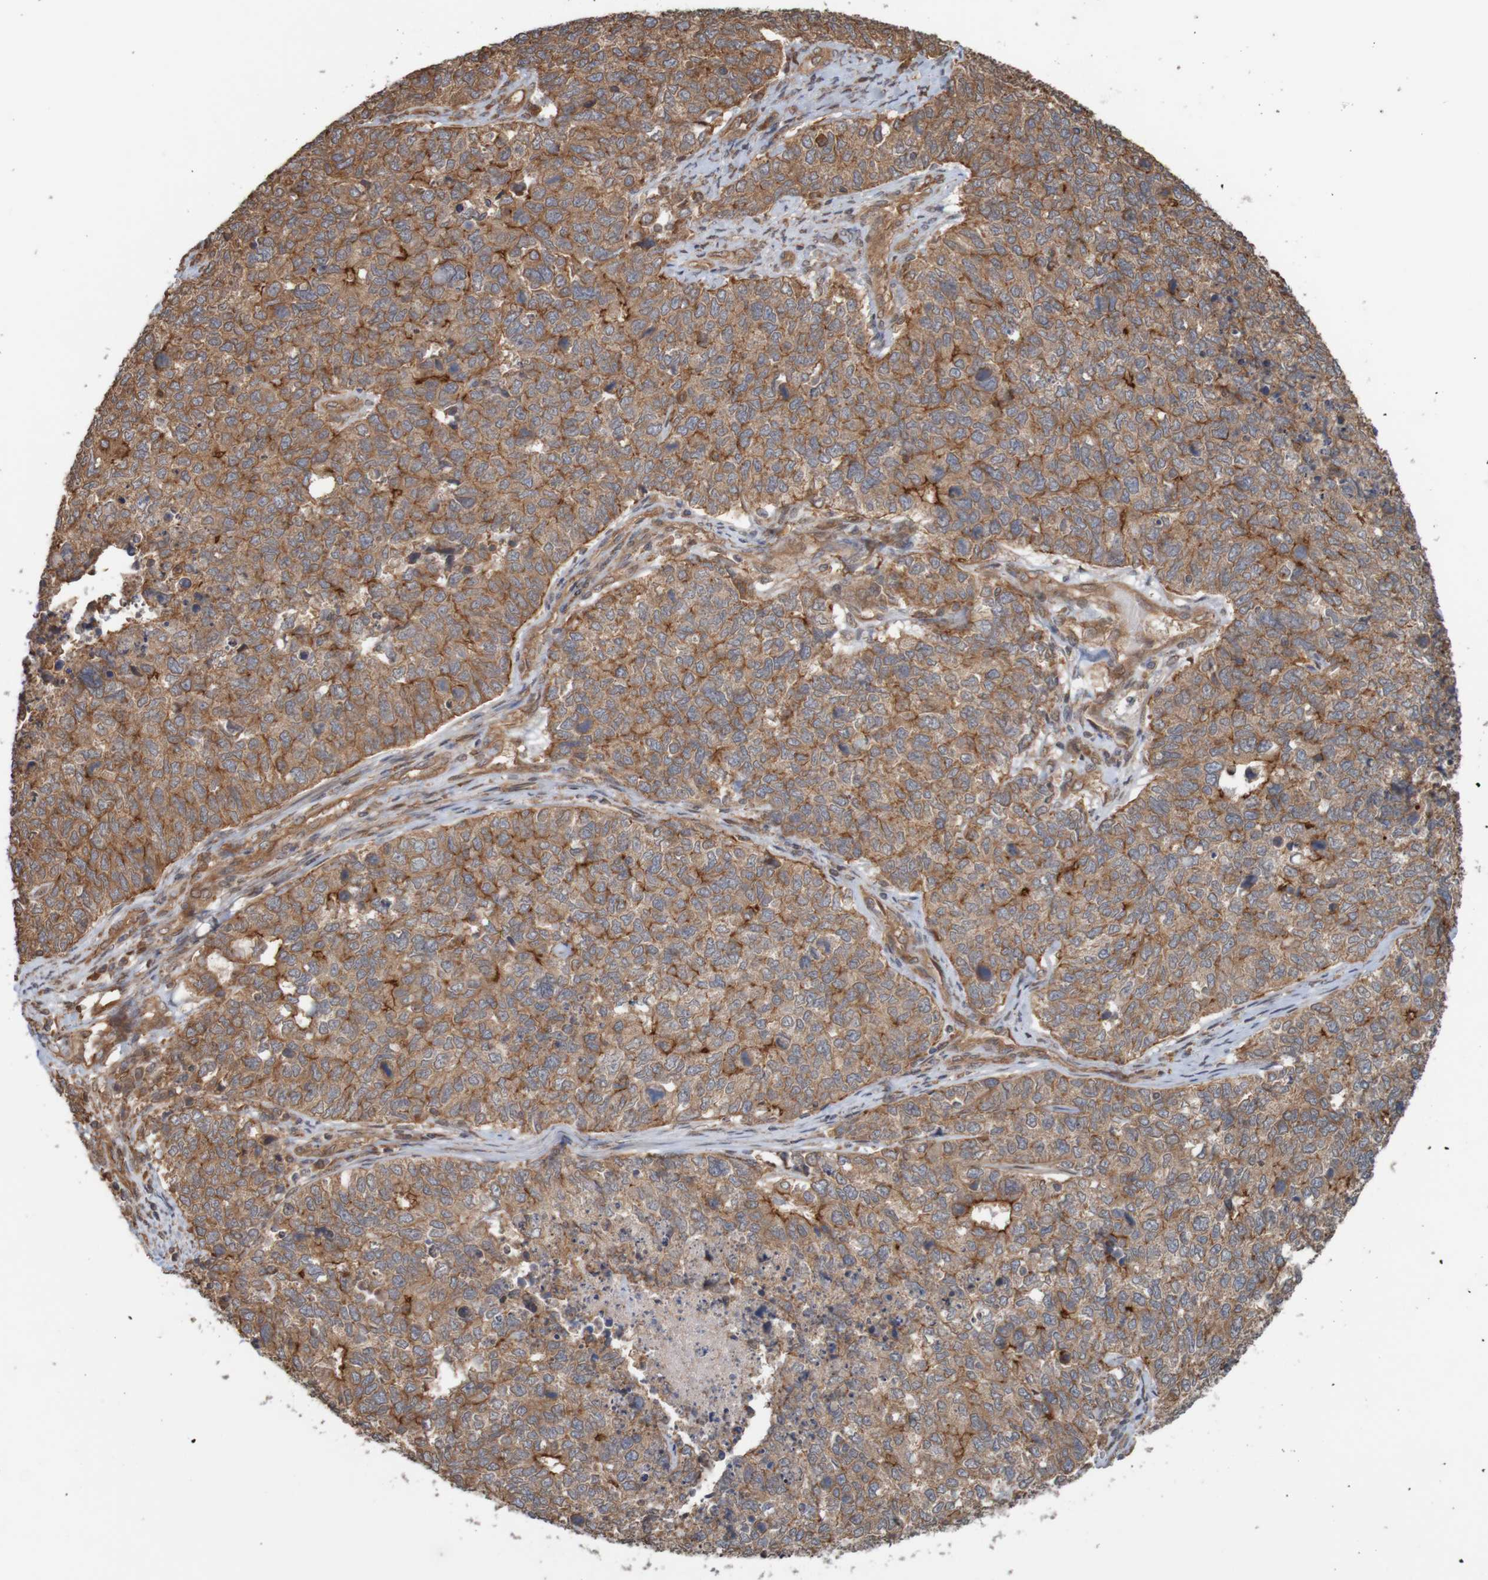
{"staining": {"intensity": "moderate", "quantity": ">75%", "location": "cytoplasmic/membranous"}, "tissue": "cervical cancer", "cell_type": "Tumor cells", "image_type": "cancer", "snomed": [{"axis": "morphology", "description": "Squamous cell carcinoma, NOS"}, {"axis": "topography", "description": "Cervix"}], "caption": "A high-resolution image shows immunohistochemistry staining of cervical cancer (squamous cell carcinoma), which exhibits moderate cytoplasmic/membranous positivity in approximately >75% of tumor cells.", "gene": "ARHGEF11", "patient": {"sex": "female", "age": 63}}